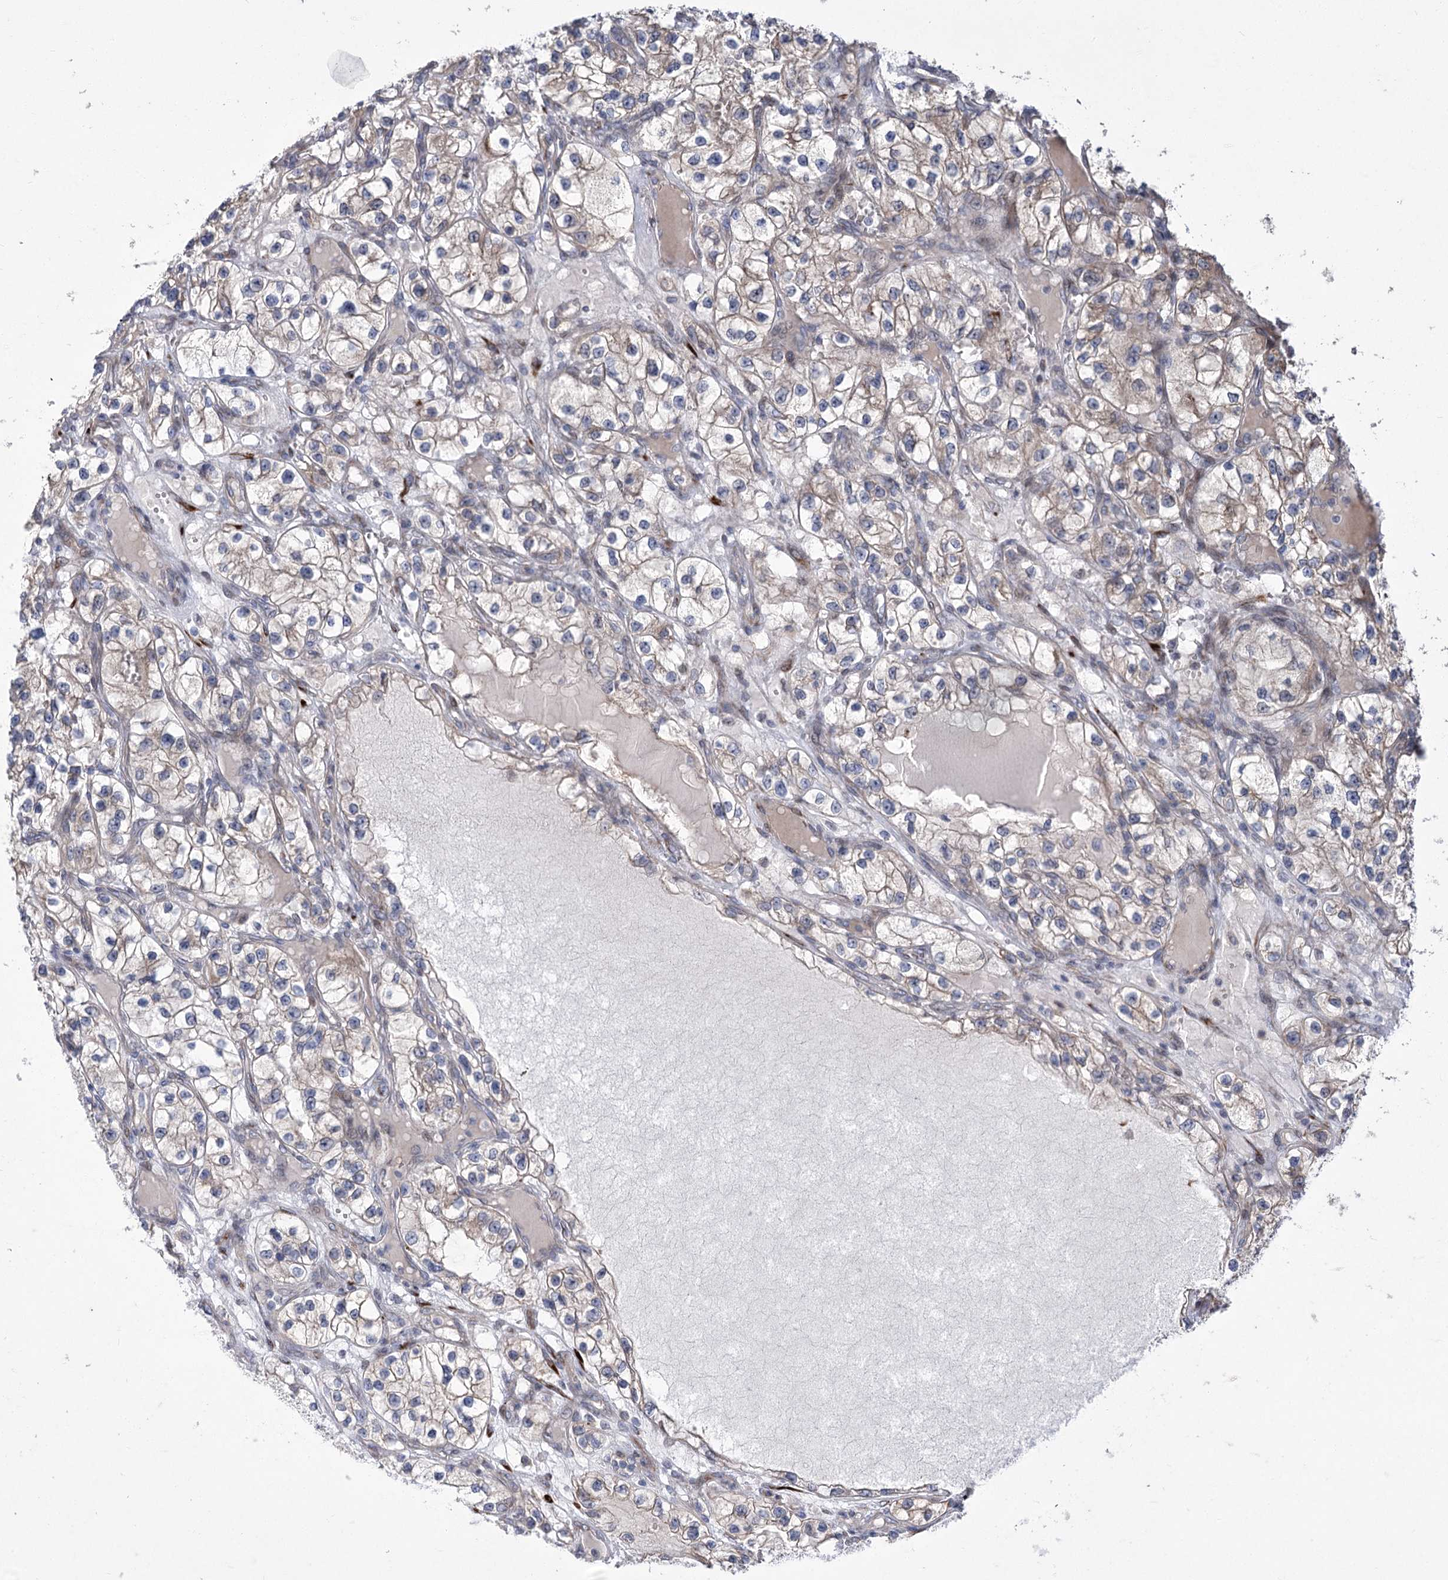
{"staining": {"intensity": "weak", "quantity": "<25%", "location": "cytoplasmic/membranous"}, "tissue": "renal cancer", "cell_type": "Tumor cells", "image_type": "cancer", "snomed": [{"axis": "morphology", "description": "Adenocarcinoma, NOS"}, {"axis": "topography", "description": "Kidney"}], "caption": "This is an IHC histopathology image of human renal cancer (adenocarcinoma). There is no positivity in tumor cells.", "gene": "GCNT4", "patient": {"sex": "female", "age": 57}}